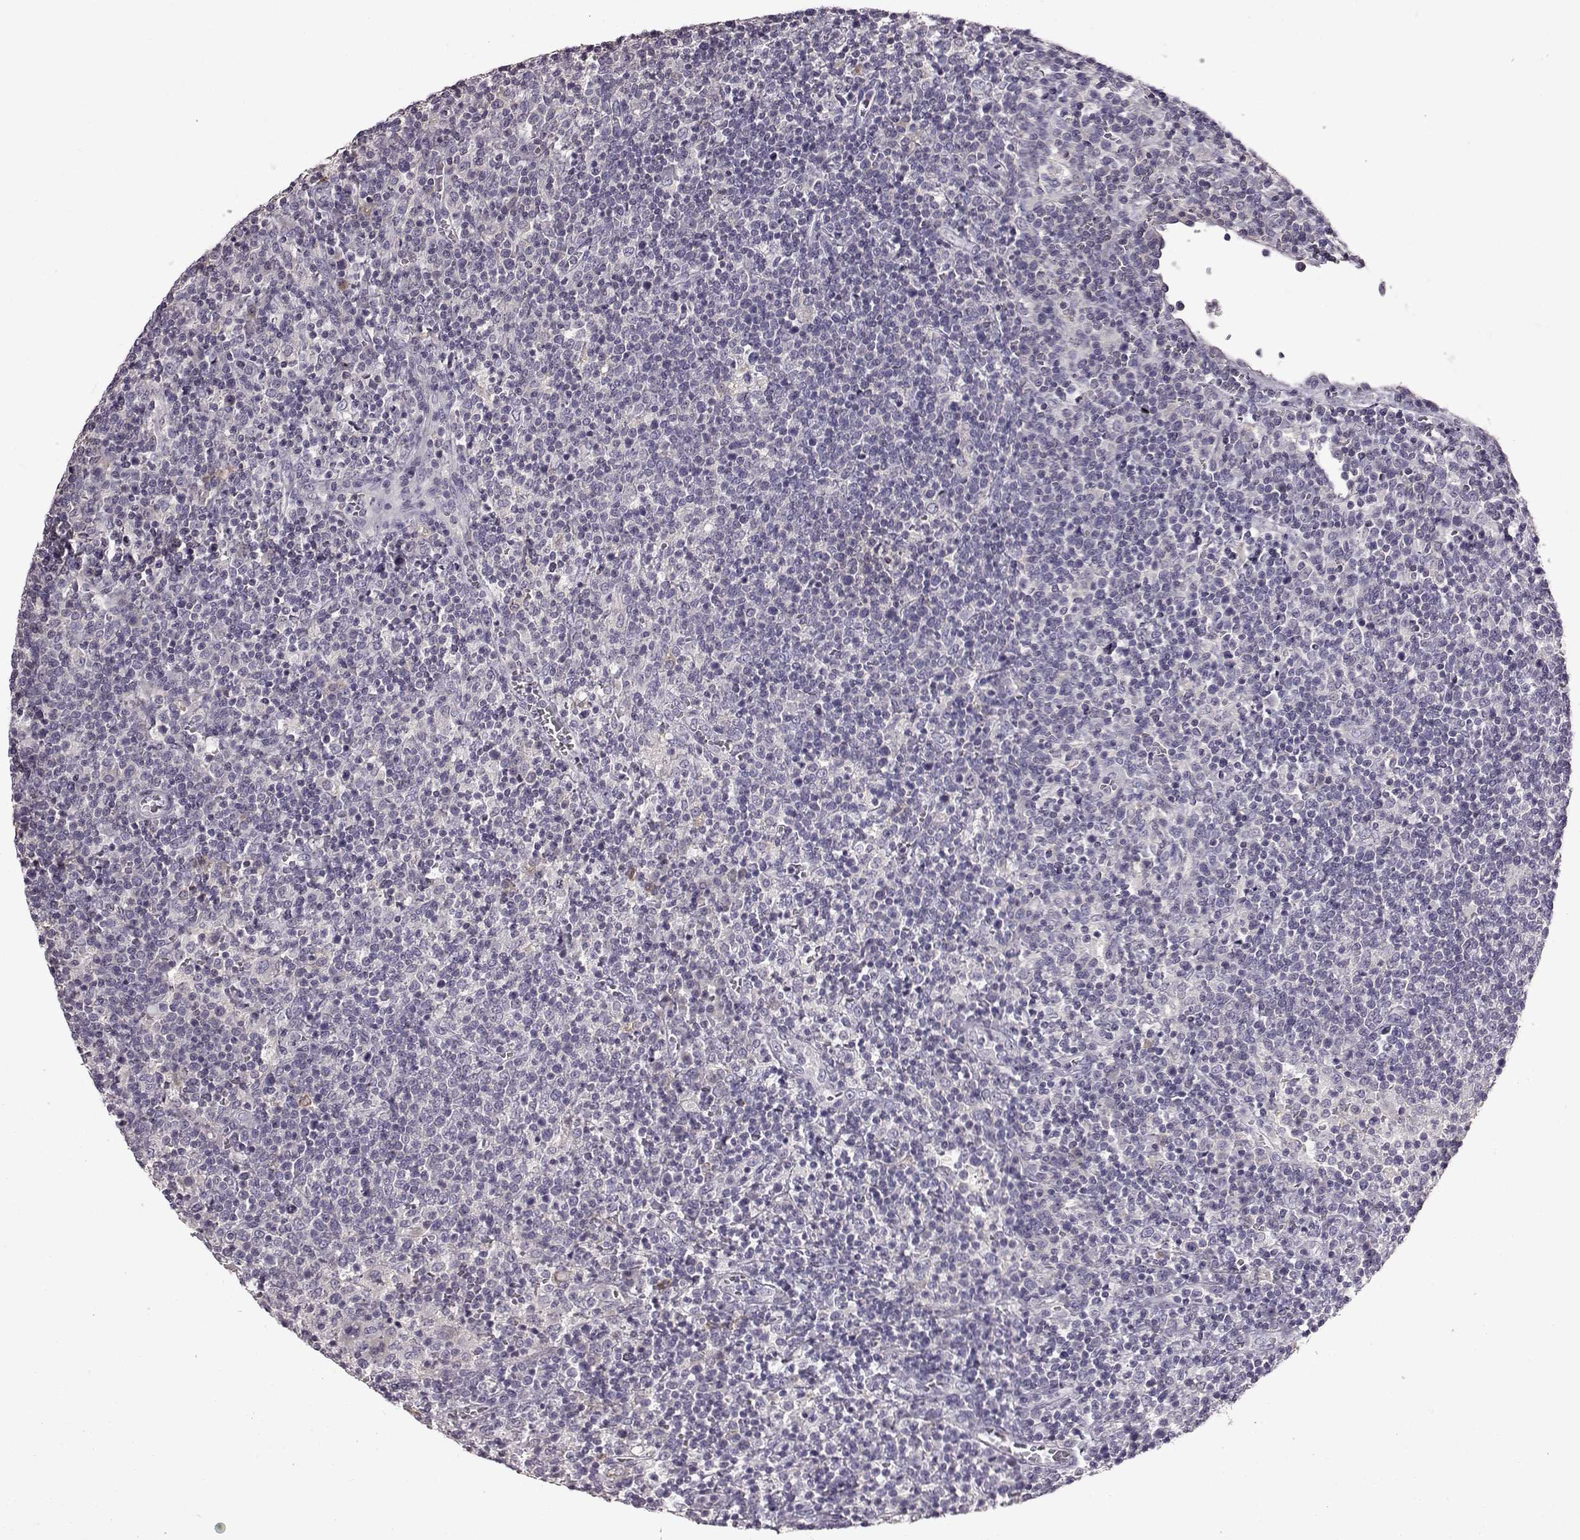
{"staining": {"intensity": "negative", "quantity": "none", "location": "none"}, "tissue": "lymphoma", "cell_type": "Tumor cells", "image_type": "cancer", "snomed": [{"axis": "morphology", "description": "Malignant lymphoma, non-Hodgkin's type, High grade"}, {"axis": "topography", "description": "Lymph node"}], "caption": "A high-resolution histopathology image shows immunohistochemistry staining of lymphoma, which shows no significant positivity in tumor cells.", "gene": "ADGRG2", "patient": {"sex": "male", "age": 61}}